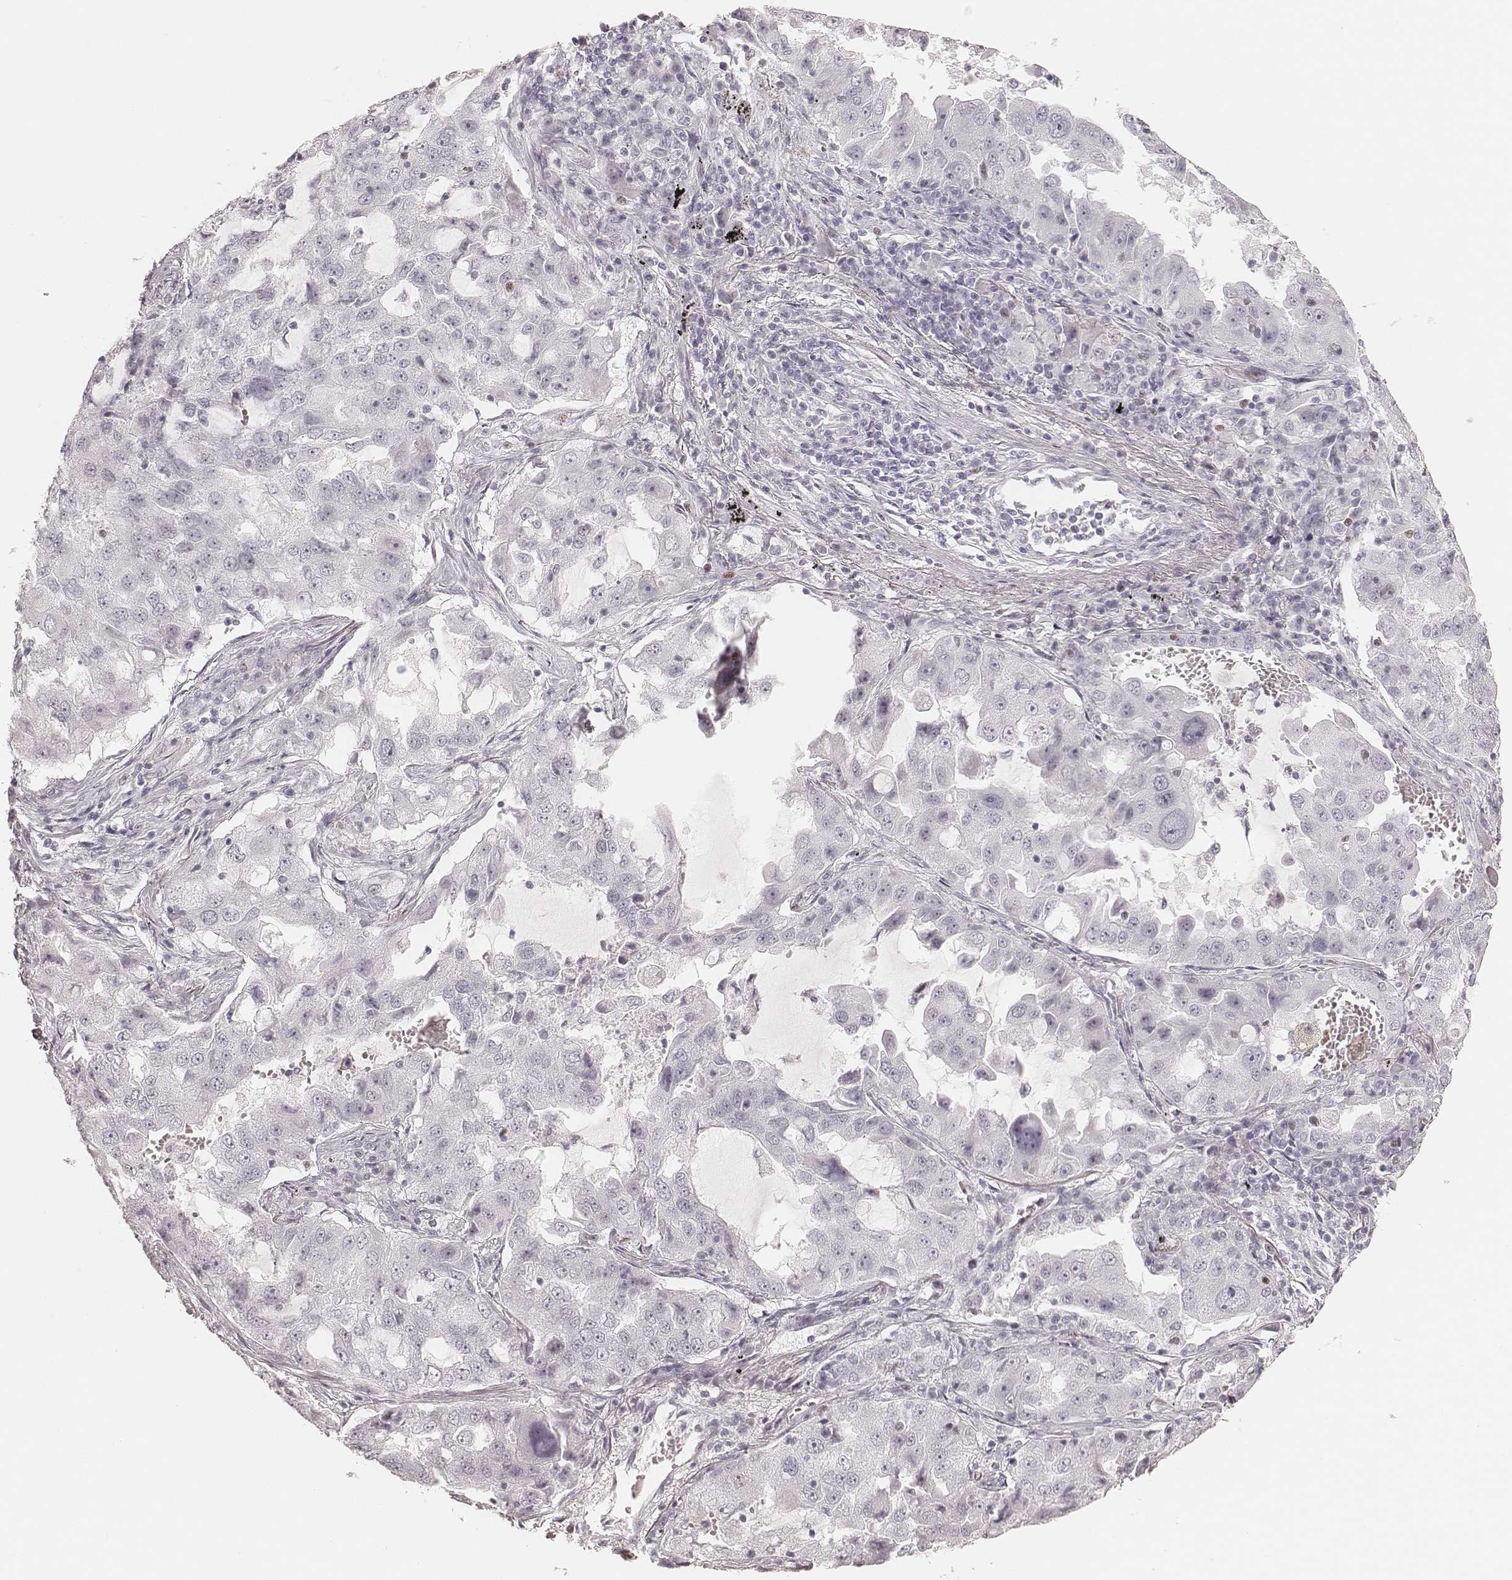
{"staining": {"intensity": "negative", "quantity": "none", "location": "none"}, "tissue": "lung cancer", "cell_type": "Tumor cells", "image_type": "cancer", "snomed": [{"axis": "morphology", "description": "Adenocarcinoma, NOS"}, {"axis": "topography", "description": "Lung"}], "caption": "This is an IHC photomicrograph of human adenocarcinoma (lung). There is no expression in tumor cells.", "gene": "TEX37", "patient": {"sex": "female", "age": 61}}